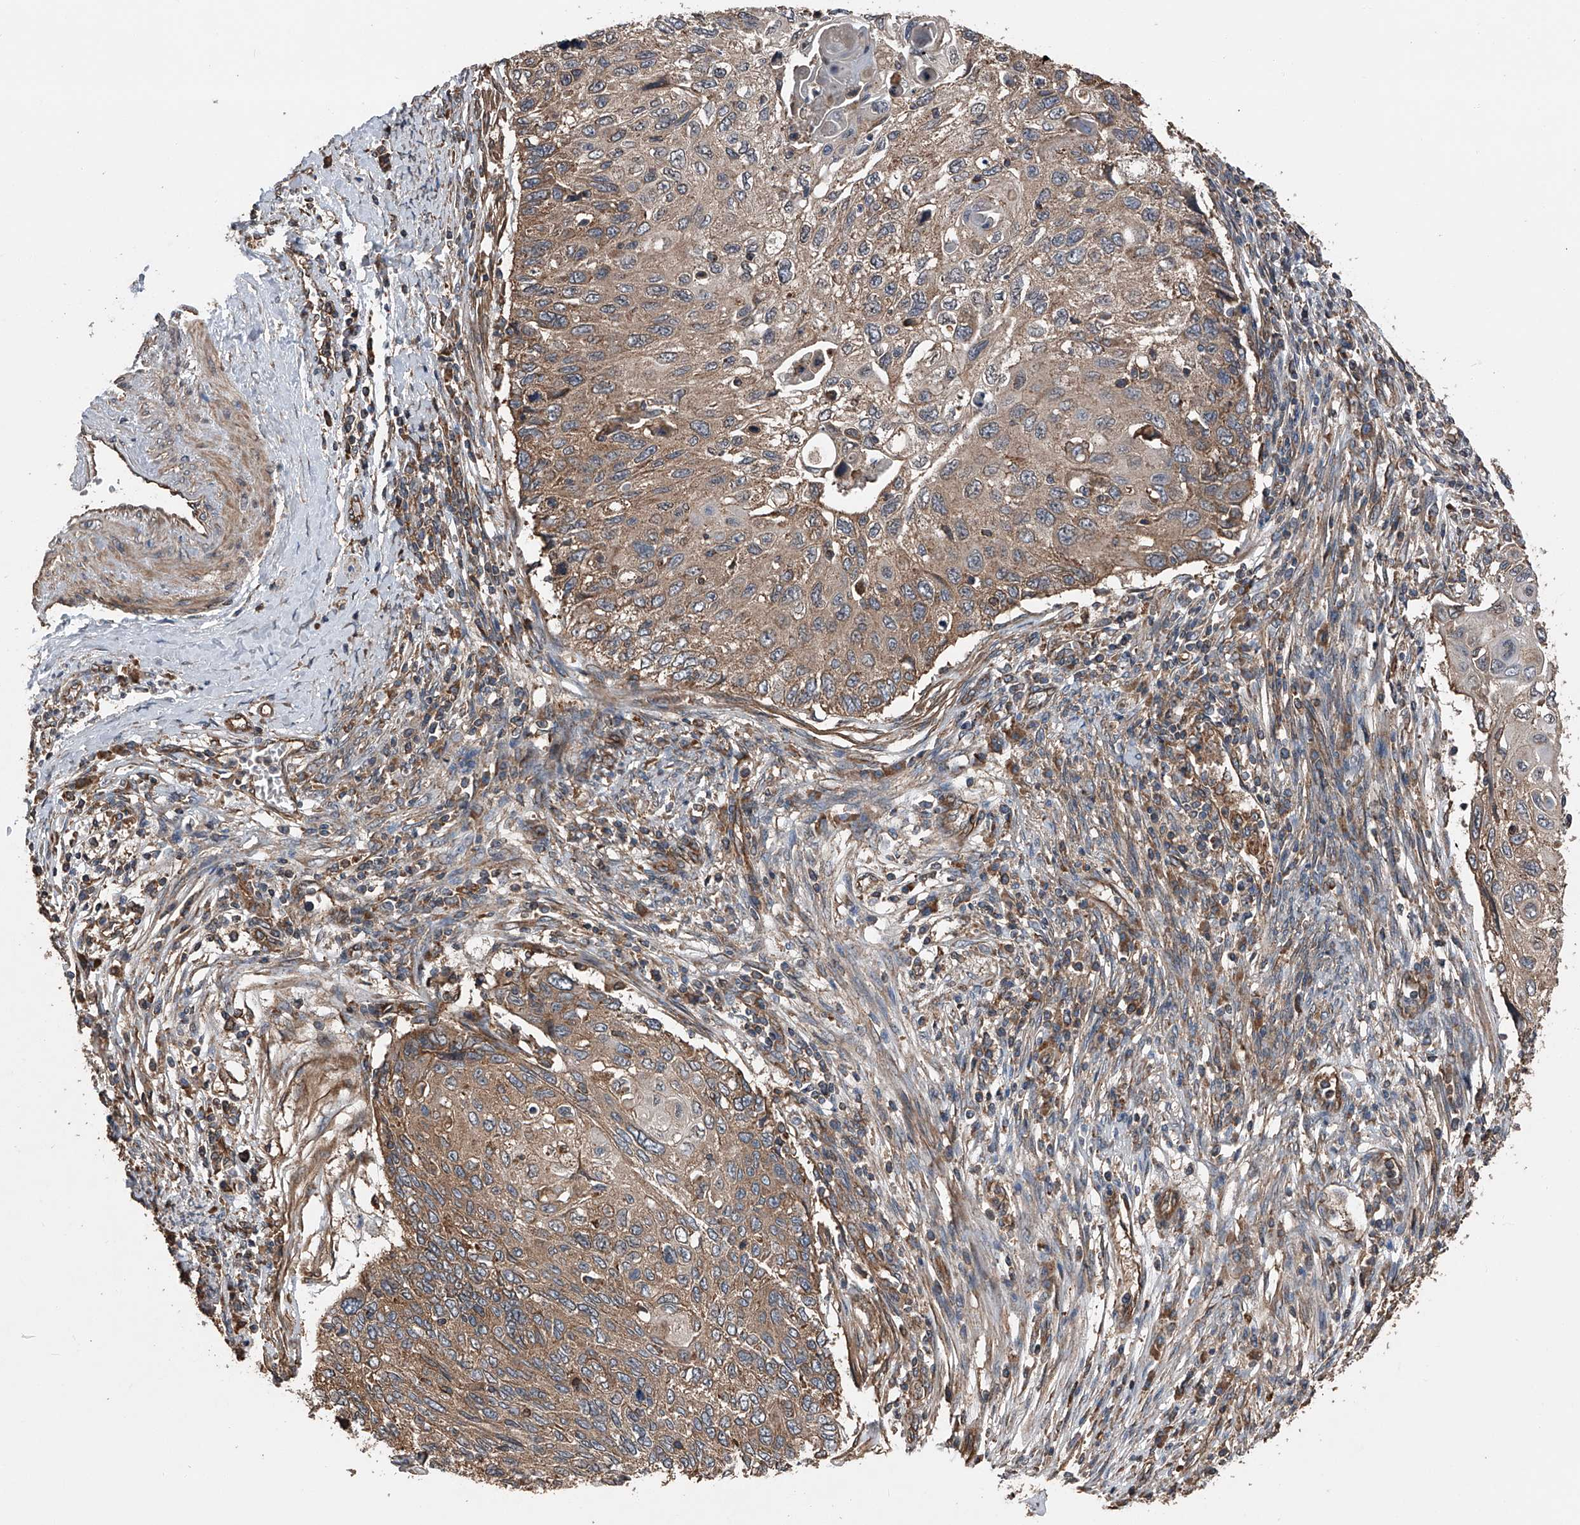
{"staining": {"intensity": "moderate", "quantity": ">75%", "location": "cytoplasmic/membranous"}, "tissue": "cervical cancer", "cell_type": "Tumor cells", "image_type": "cancer", "snomed": [{"axis": "morphology", "description": "Squamous cell carcinoma, NOS"}, {"axis": "topography", "description": "Cervix"}], "caption": "The photomicrograph shows staining of cervical cancer (squamous cell carcinoma), revealing moderate cytoplasmic/membranous protein positivity (brown color) within tumor cells.", "gene": "KCNJ2", "patient": {"sex": "female", "age": 70}}